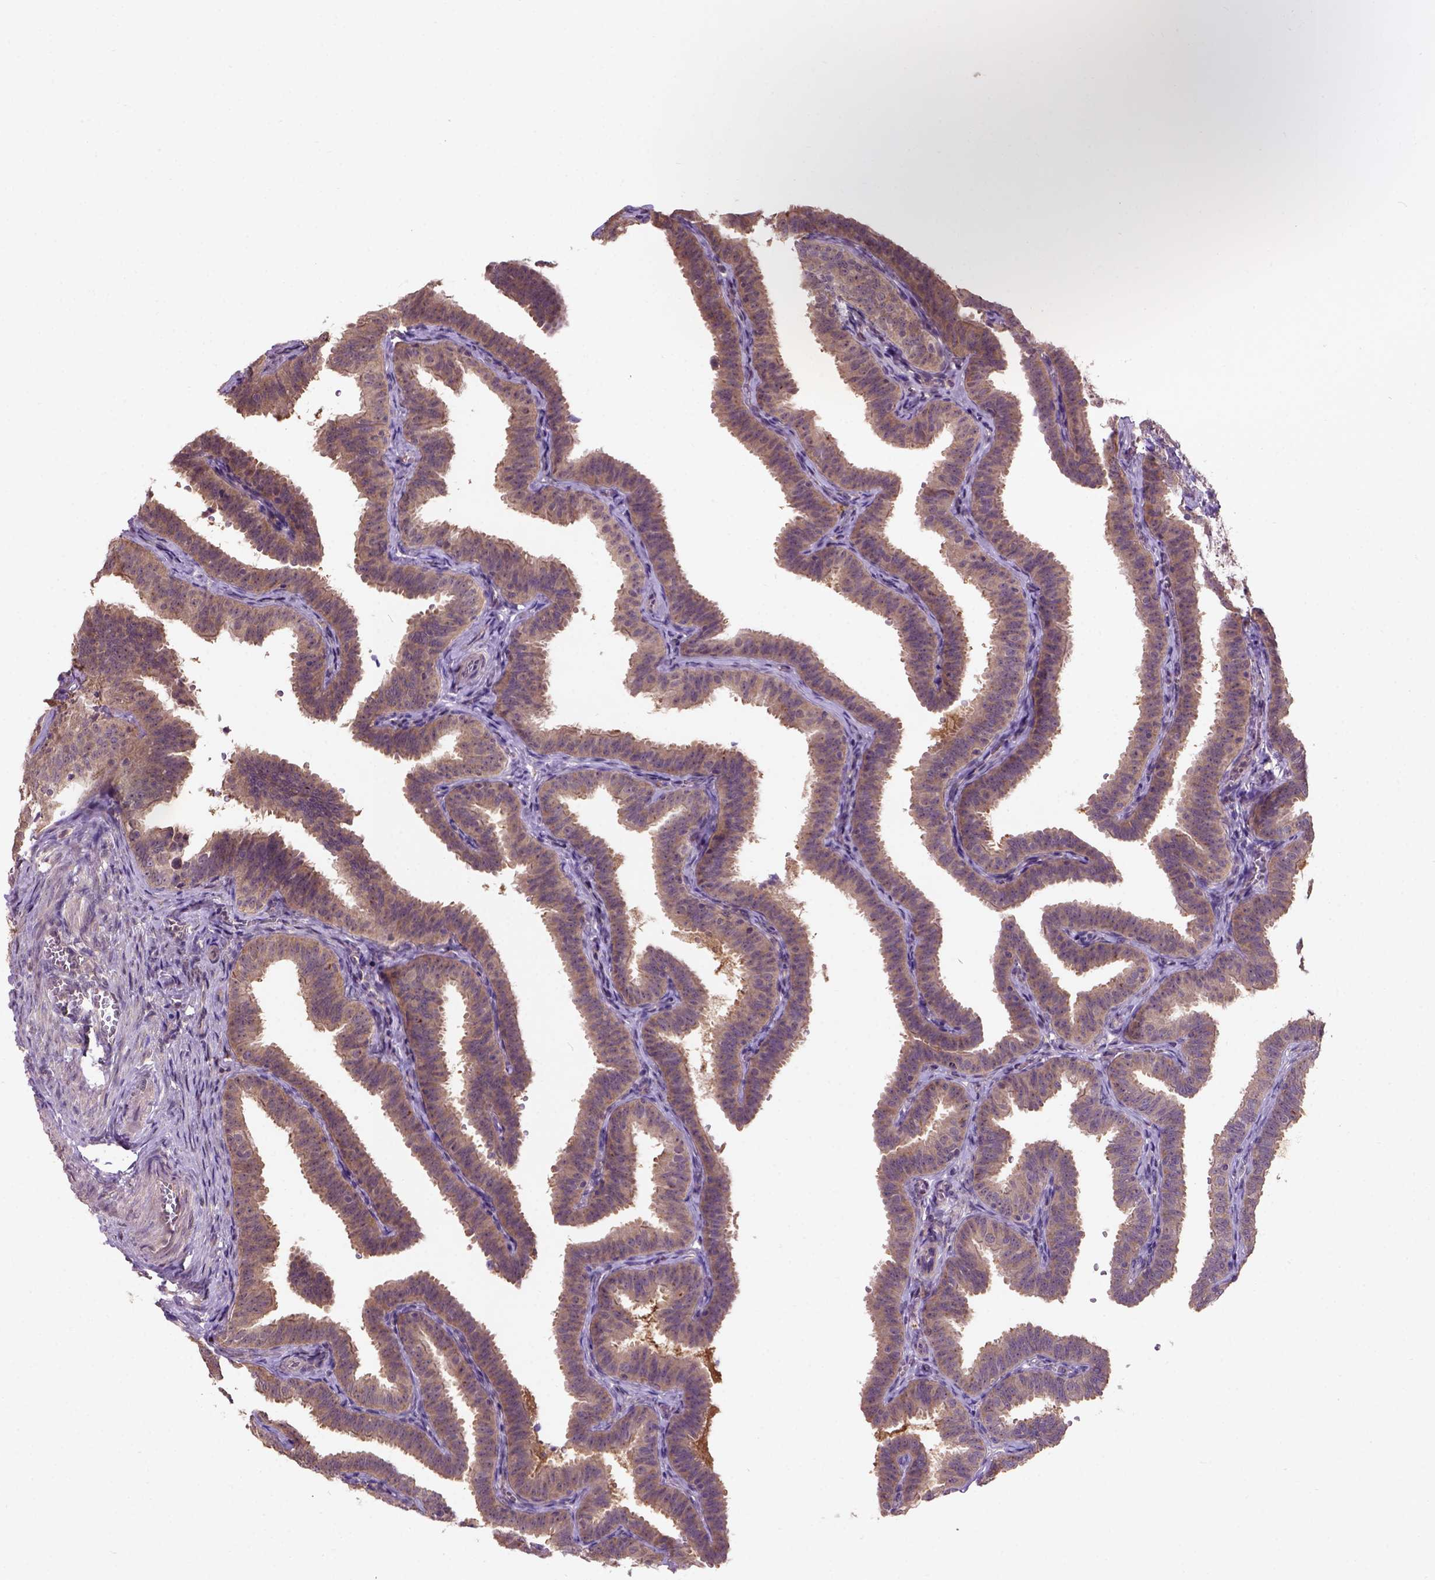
{"staining": {"intensity": "moderate", "quantity": ">75%", "location": "cytoplasmic/membranous"}, "tissue": "fallopian tube", "cell_type": "Glandular cells", "image_type": "normal", "snomed": [{"axis": "morphology", "description": "Normal tissue, NOS"}, {"axis": "topography", "description": "Fallopian tube"}], "caption": "Immunohistochemical staining of benign fallopian tube displays moderate cytoplasmic/membranous protein positivity in about >75% of glandular cells. (brown staining indicates protein expression, while blue staining denotes nuclei).", "gene": "KBTBD8", "patient": {"sex": "female", "age": 25}}